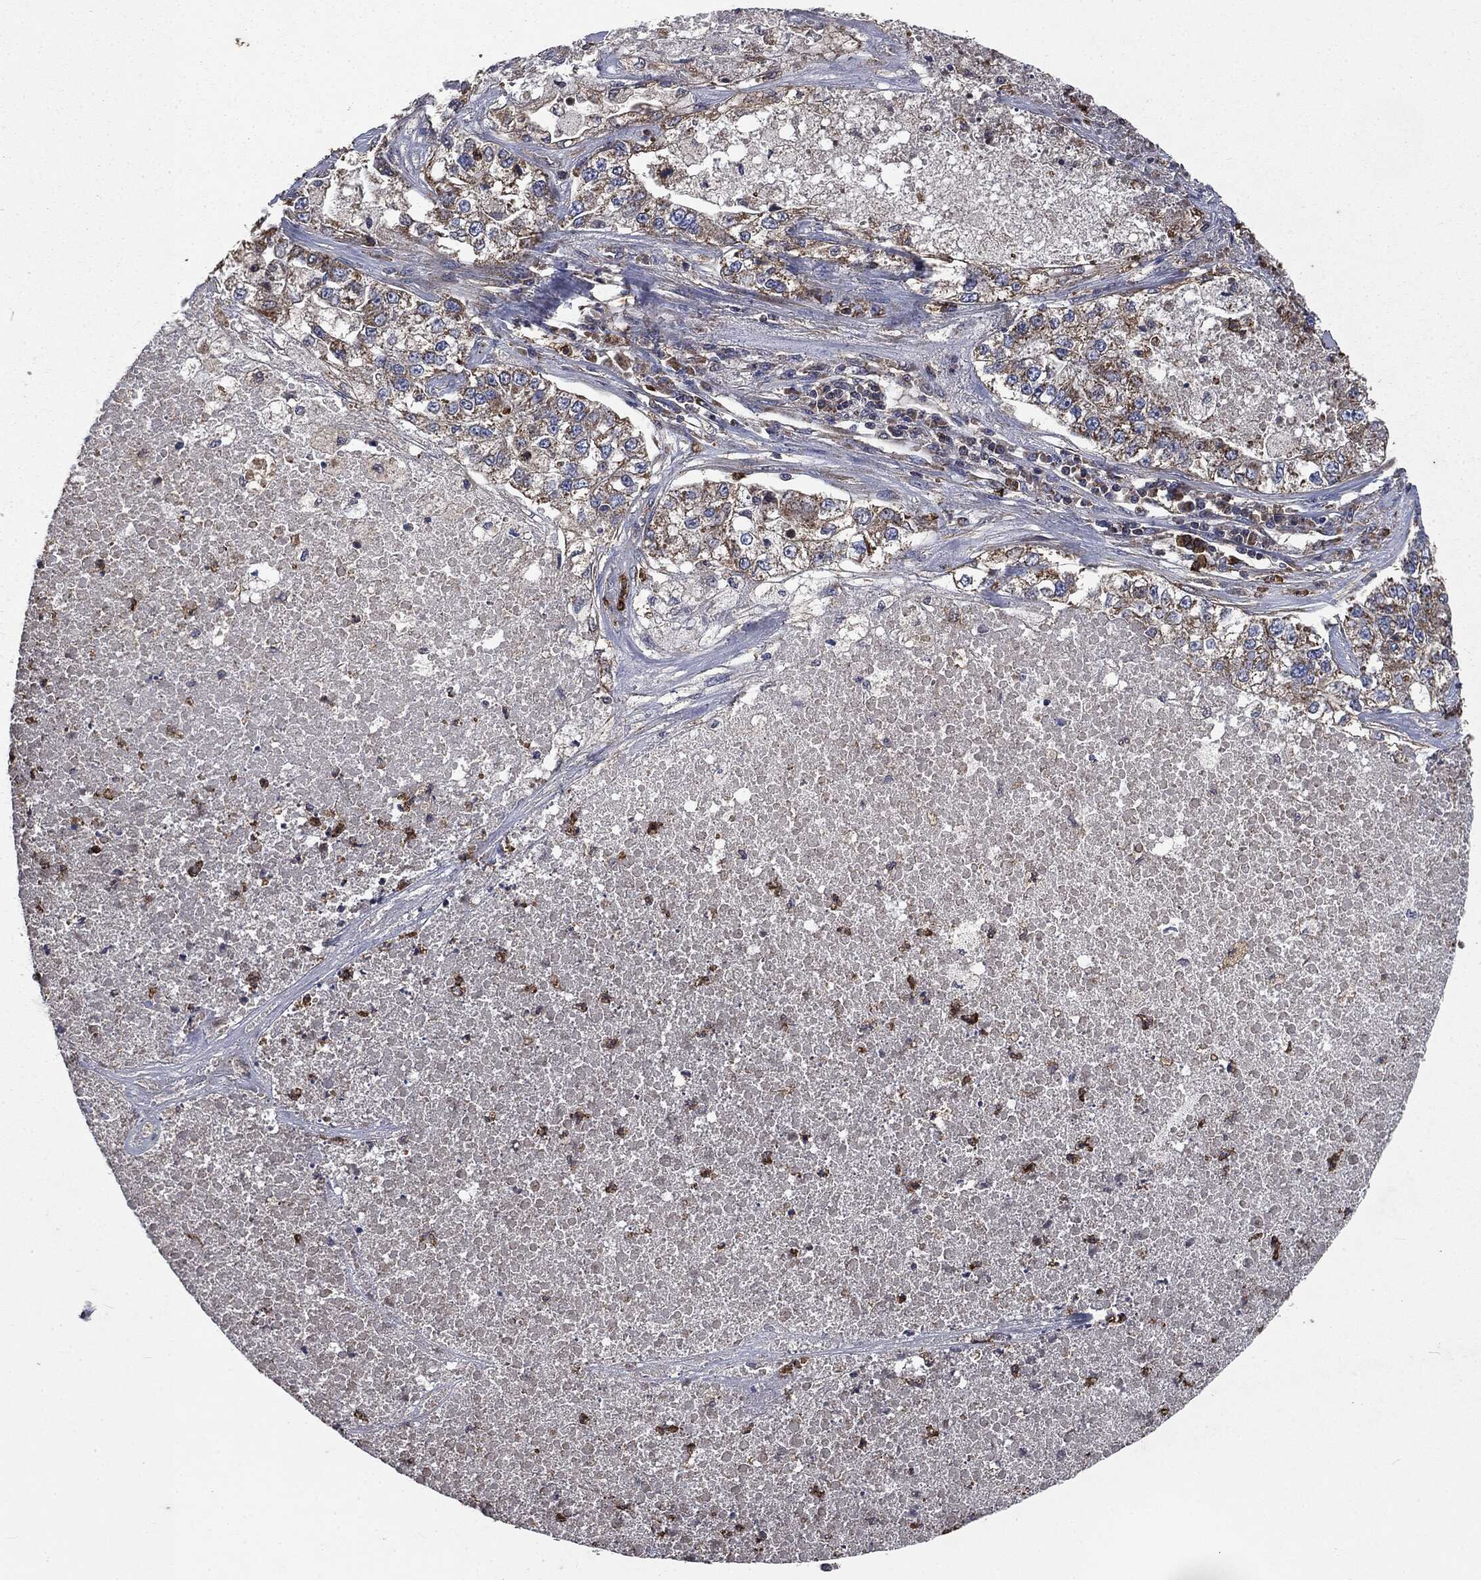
{"staining": {"intensity": "weak", "quantity": "25%-75%", "location": "cytoplasmic/membranous"}, "tissue": "lung cancer", "cell_type": "Tumor cells", "image_type": "cancer", "snomed": [{"axis": "morphology", "description": "Adenocarcinoma, NOS"}, {"axis": "topography", "description": "Lung"}], "caption": "A micrograph of lung adenocarcinoma stained for a protein demonstrates weak cytoplasmic/membranous brown staining in tumor cells.", "gene": "MAPK6", "patient": {"sex": "male", "age": 49}}